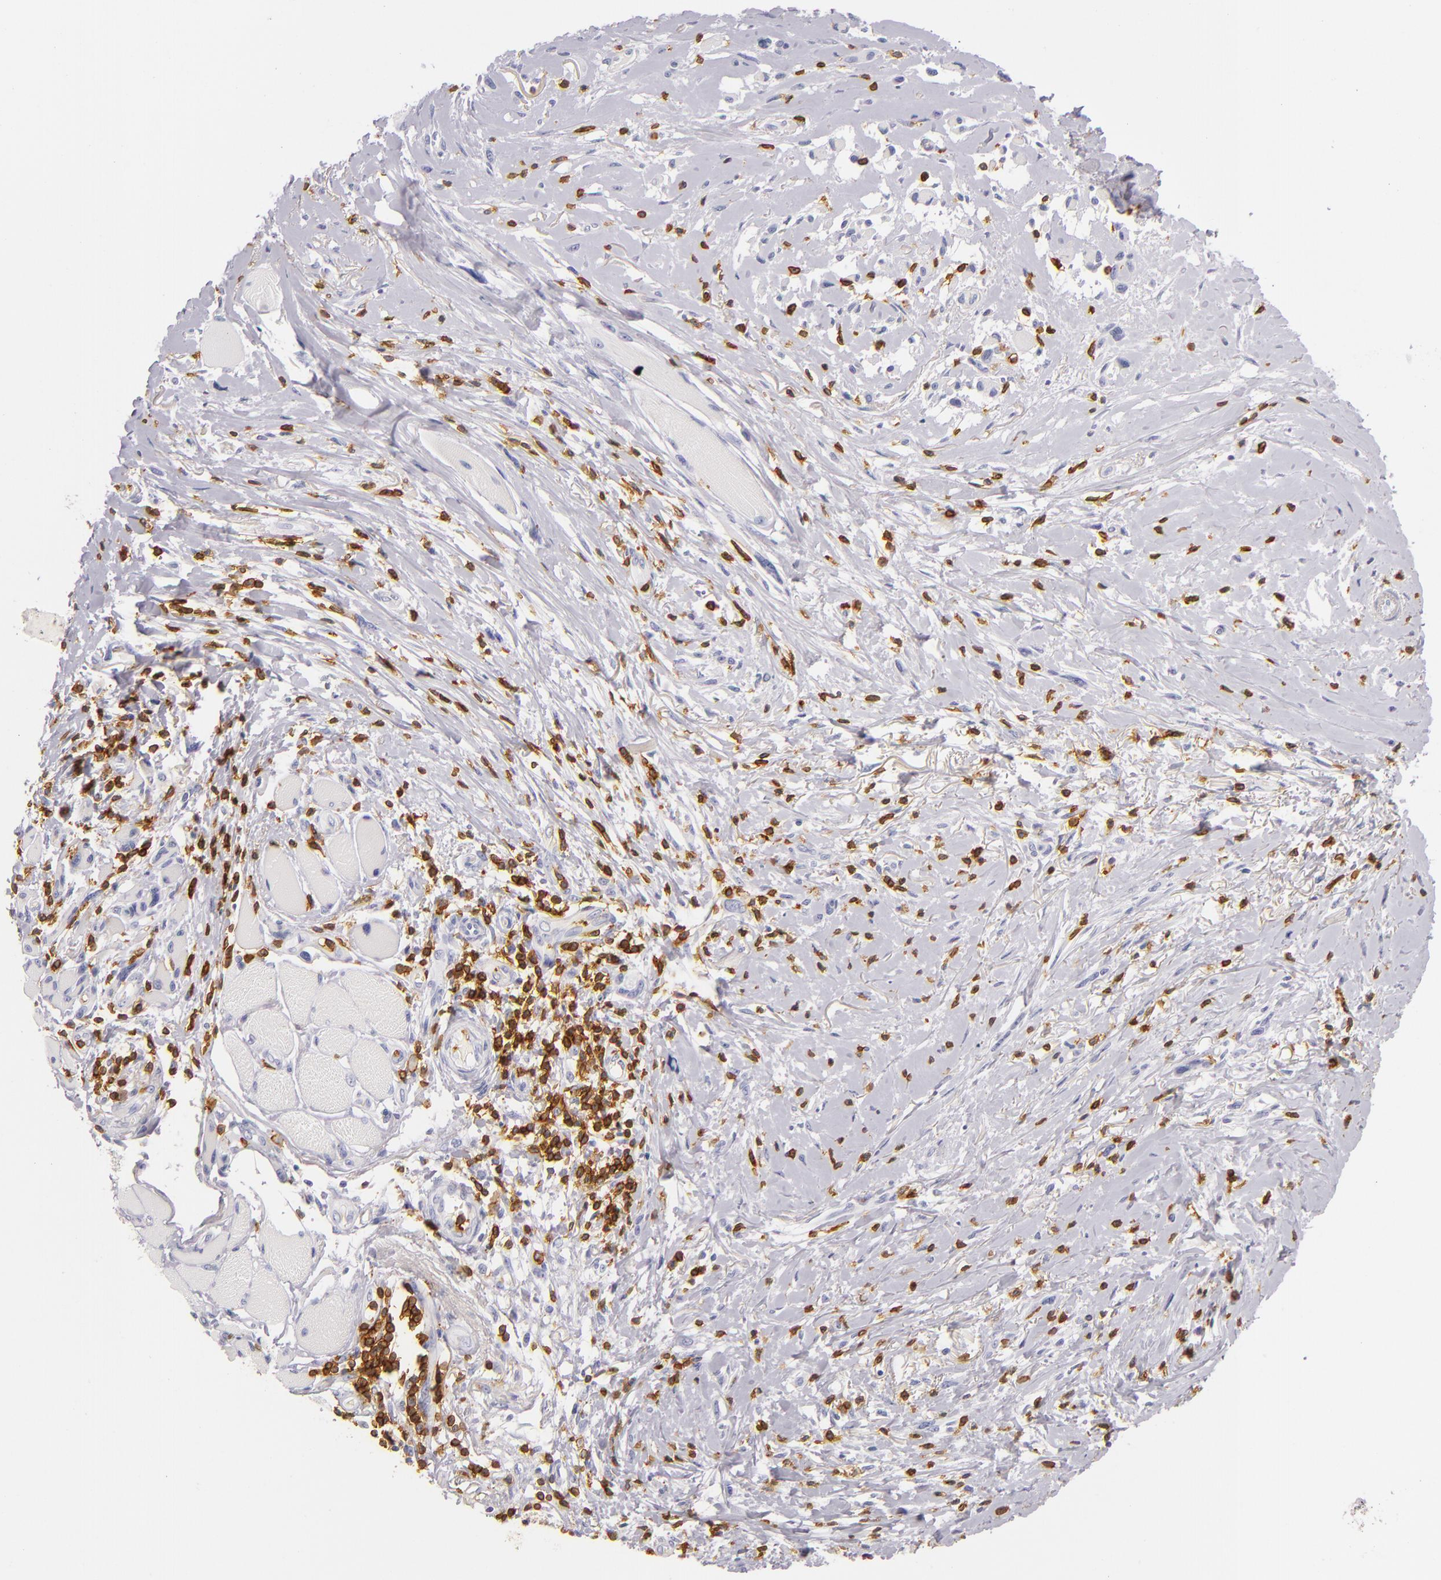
{"staining": {"intensity": "negative", "quantity": "none", "location": "none"}, "tissue": "melanoma", "cell_type": "Tumor cells", "image_type": "cancer", "snomed": [{"axis": "morphology", "description": "Malignant melanoma, NOS"}, {"axis": "topography", "description": "Skin"}], "caption": "Malignant melanoma was stained to show a protein in brown. There is no significant staining in tumor cells.", "gene": "LAT", "patient": {"sex": "male", "age": 88}}